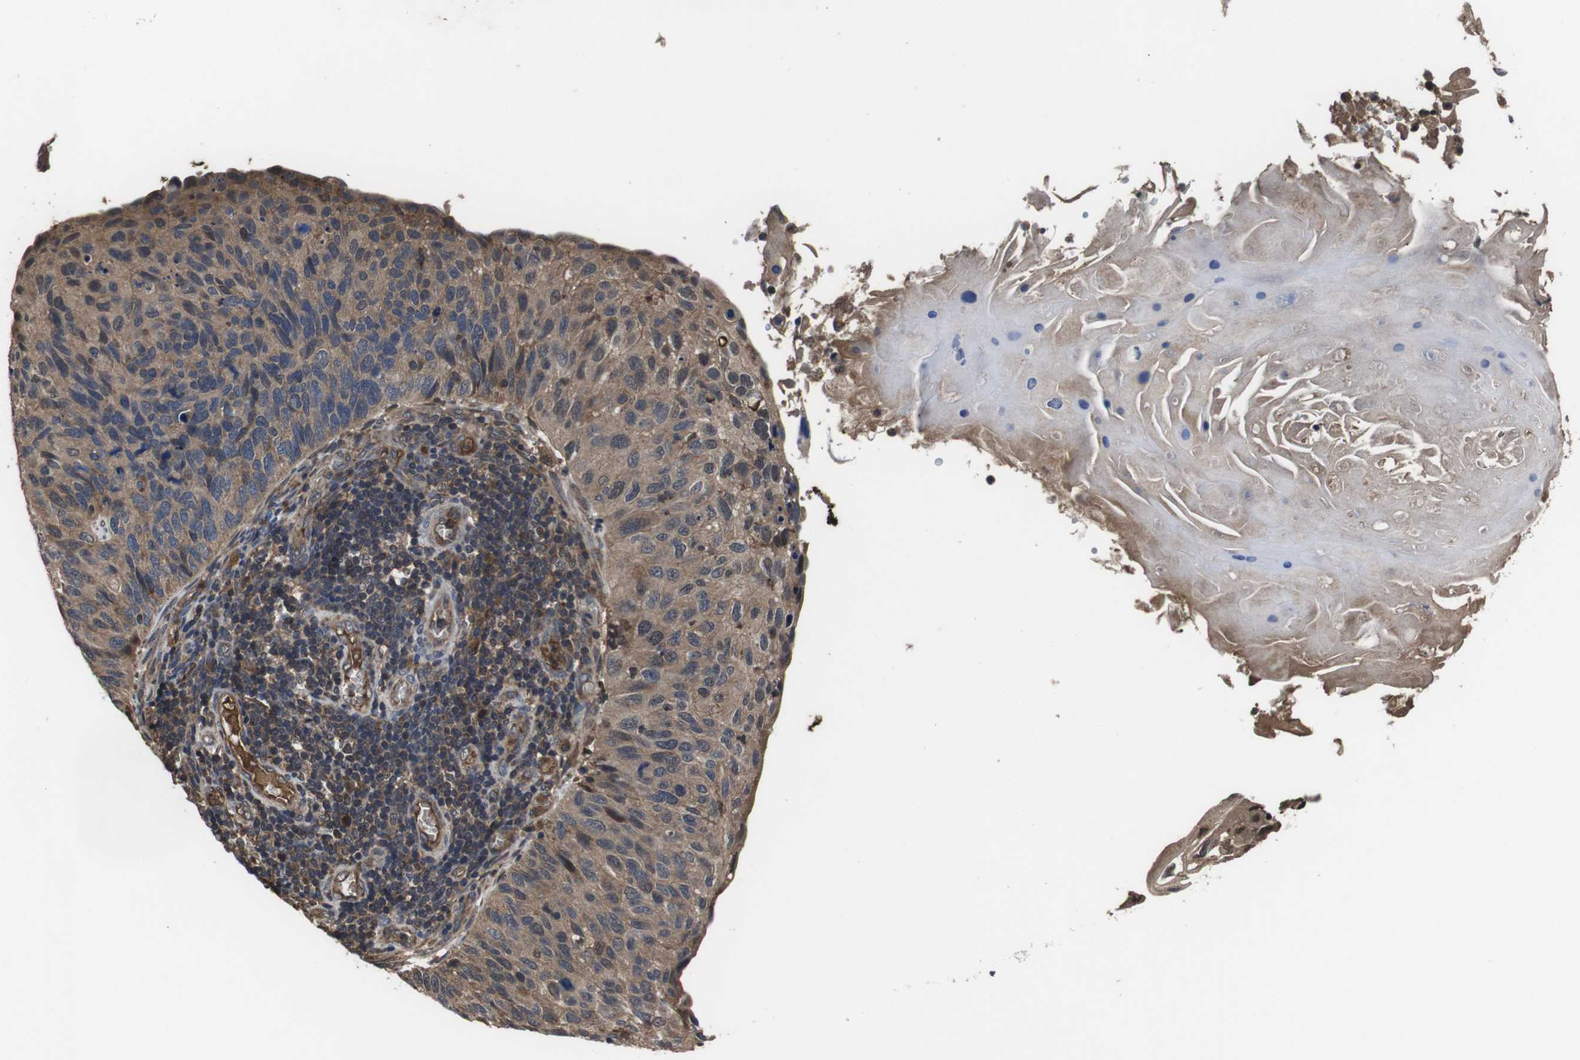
{"staining": {"intensity": "moderate", "quantity": ">75%", "location": "cytoplasmic/membranous"}, "tissue": "cervical cancer", "cell_type": "Tumor cells", "image_type": "cancer", "snomed": [{"axis": "morphology", "description": "Squamous cell carcinoma, NOS"}, {"axis": "topography", "description": "Cervix"}], "caption": "Moderate cytoplasmic/membranous staining for a protein is appreciated in about >75% of tumor cells of squamous cell carcinoma (cervical) using immunohistochemistry (IHC).", "gene": "CXCL11", "patient": {"sex": "female", "age": 70}}